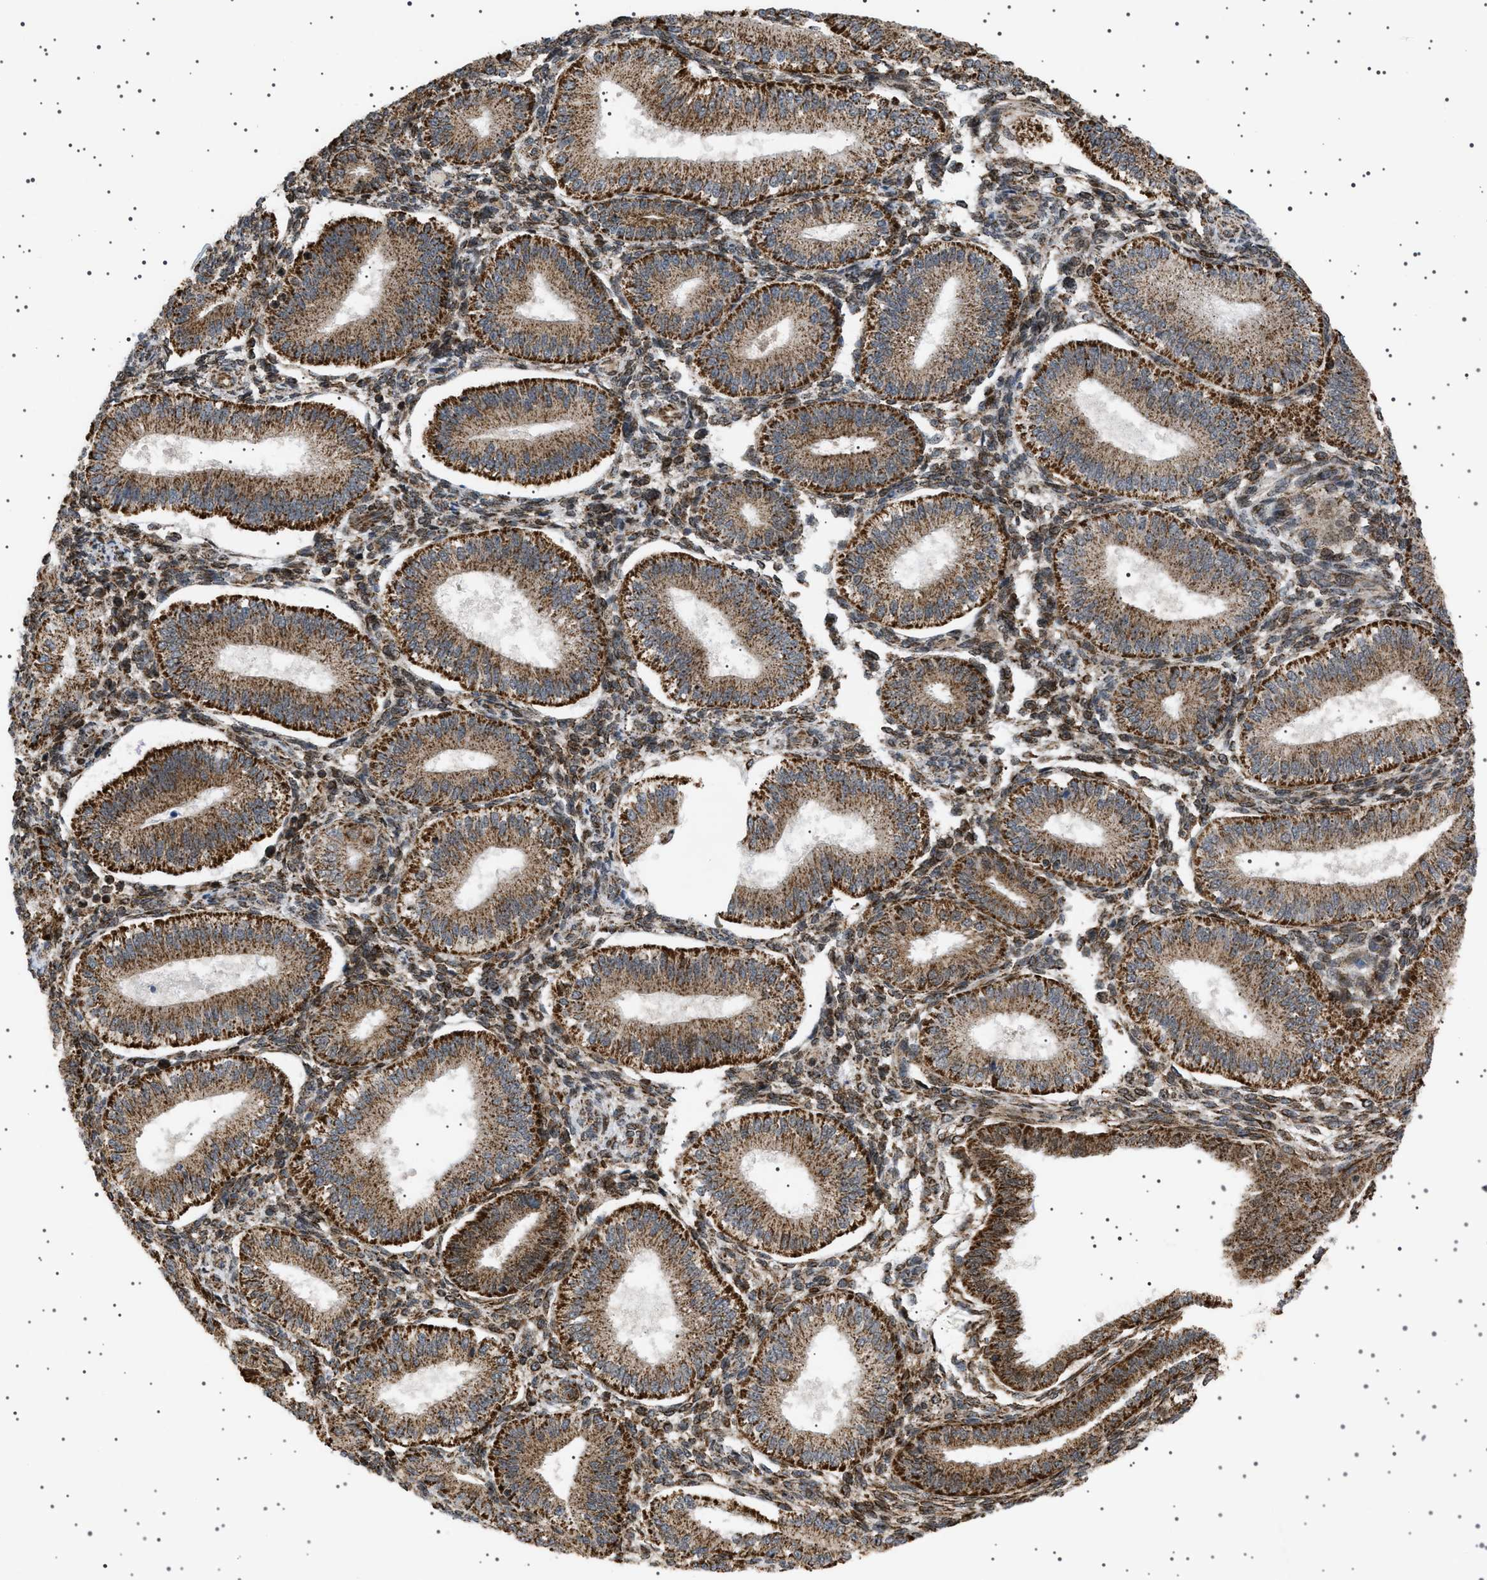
{"staining": {"intensity": "moderate", "quantity": ">75%", "location": "cytoplasmic/membranous"}, "tissue": "endometrium", "cell_type": "Cells in endometrial stroma", "image_type": "normal", "snomed": [{"axis": "morphology", "description": "Normal tissue, NOS"}, {"axis": "topography", "description": "Endometrium"}], "caption": "A brown stain highlights moderate cytoplasmic/membranous staining of a protein in cells in endometrial stroma of benign human endometrium. (DAB (3,3'-diaminobenzidine) = brown stain, brightfield microscopy at high magnification).", "gene": "MELK", "patient": {"sex": "female", "age": 39}}